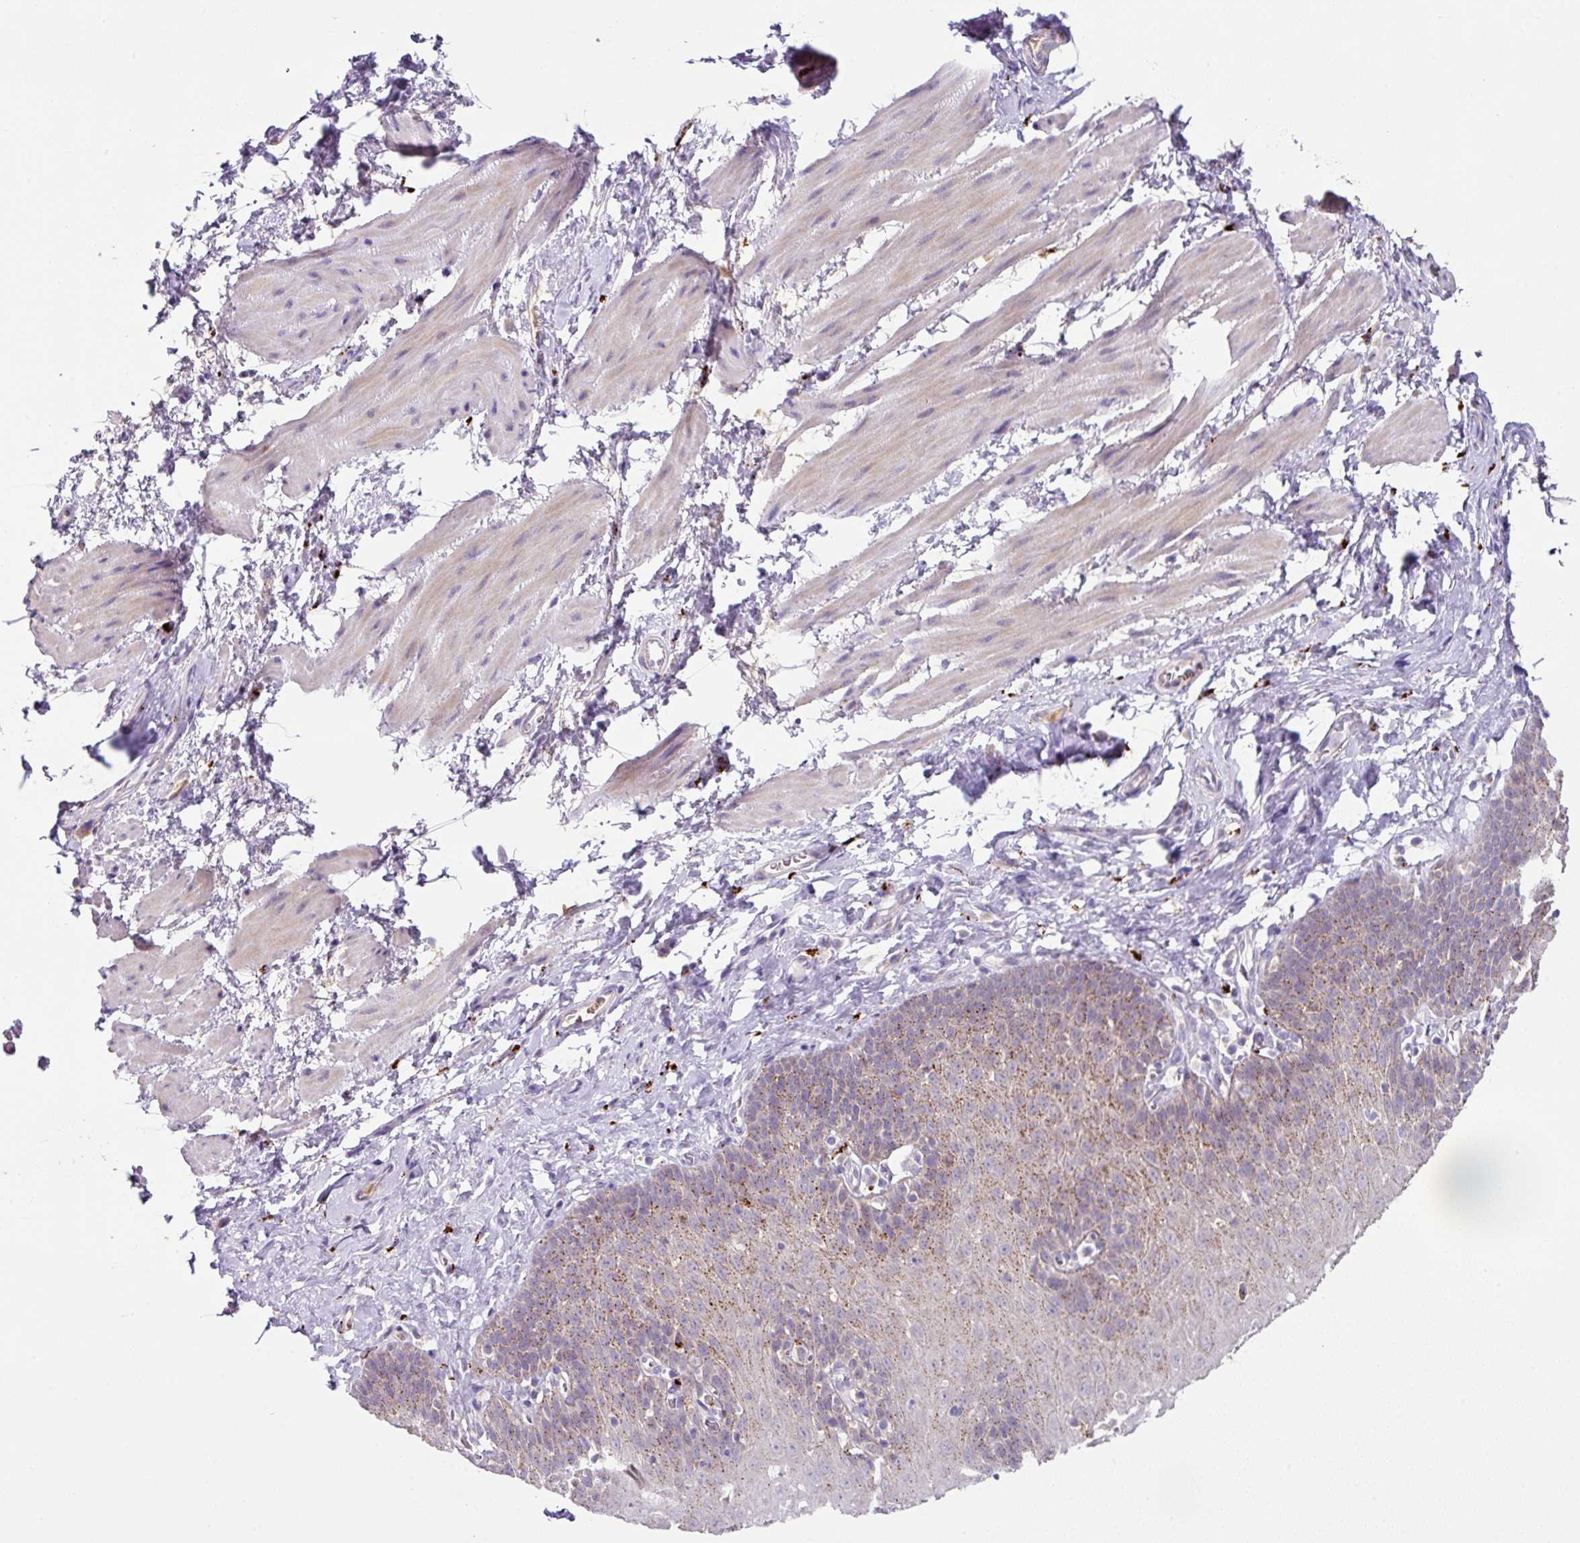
{"staining": {"intensity": "weak", "quantity": "25%-75%", "location": "cytoplasmic/membranous"}, "tissue": "esophagus", "cell_type": "Squamous epithelial cells", "image_type": "normal", "snomed": [{"axis": "morphology", "description": "Normal tissue, NOS"}, {"axis": "topography", "description": "Esophagus"}], "caption": "Immunohistochemical staining of normal esophagus demonstrates low levels of weak cytoplasmic/membranous expression in approximately 25%-75% of squamous epithelial cells. The protein is shown in brown color, while the nuclei are stained blue.", "gene": "PLEKHH3", "patient": {"sex": "female", "age": 61}}